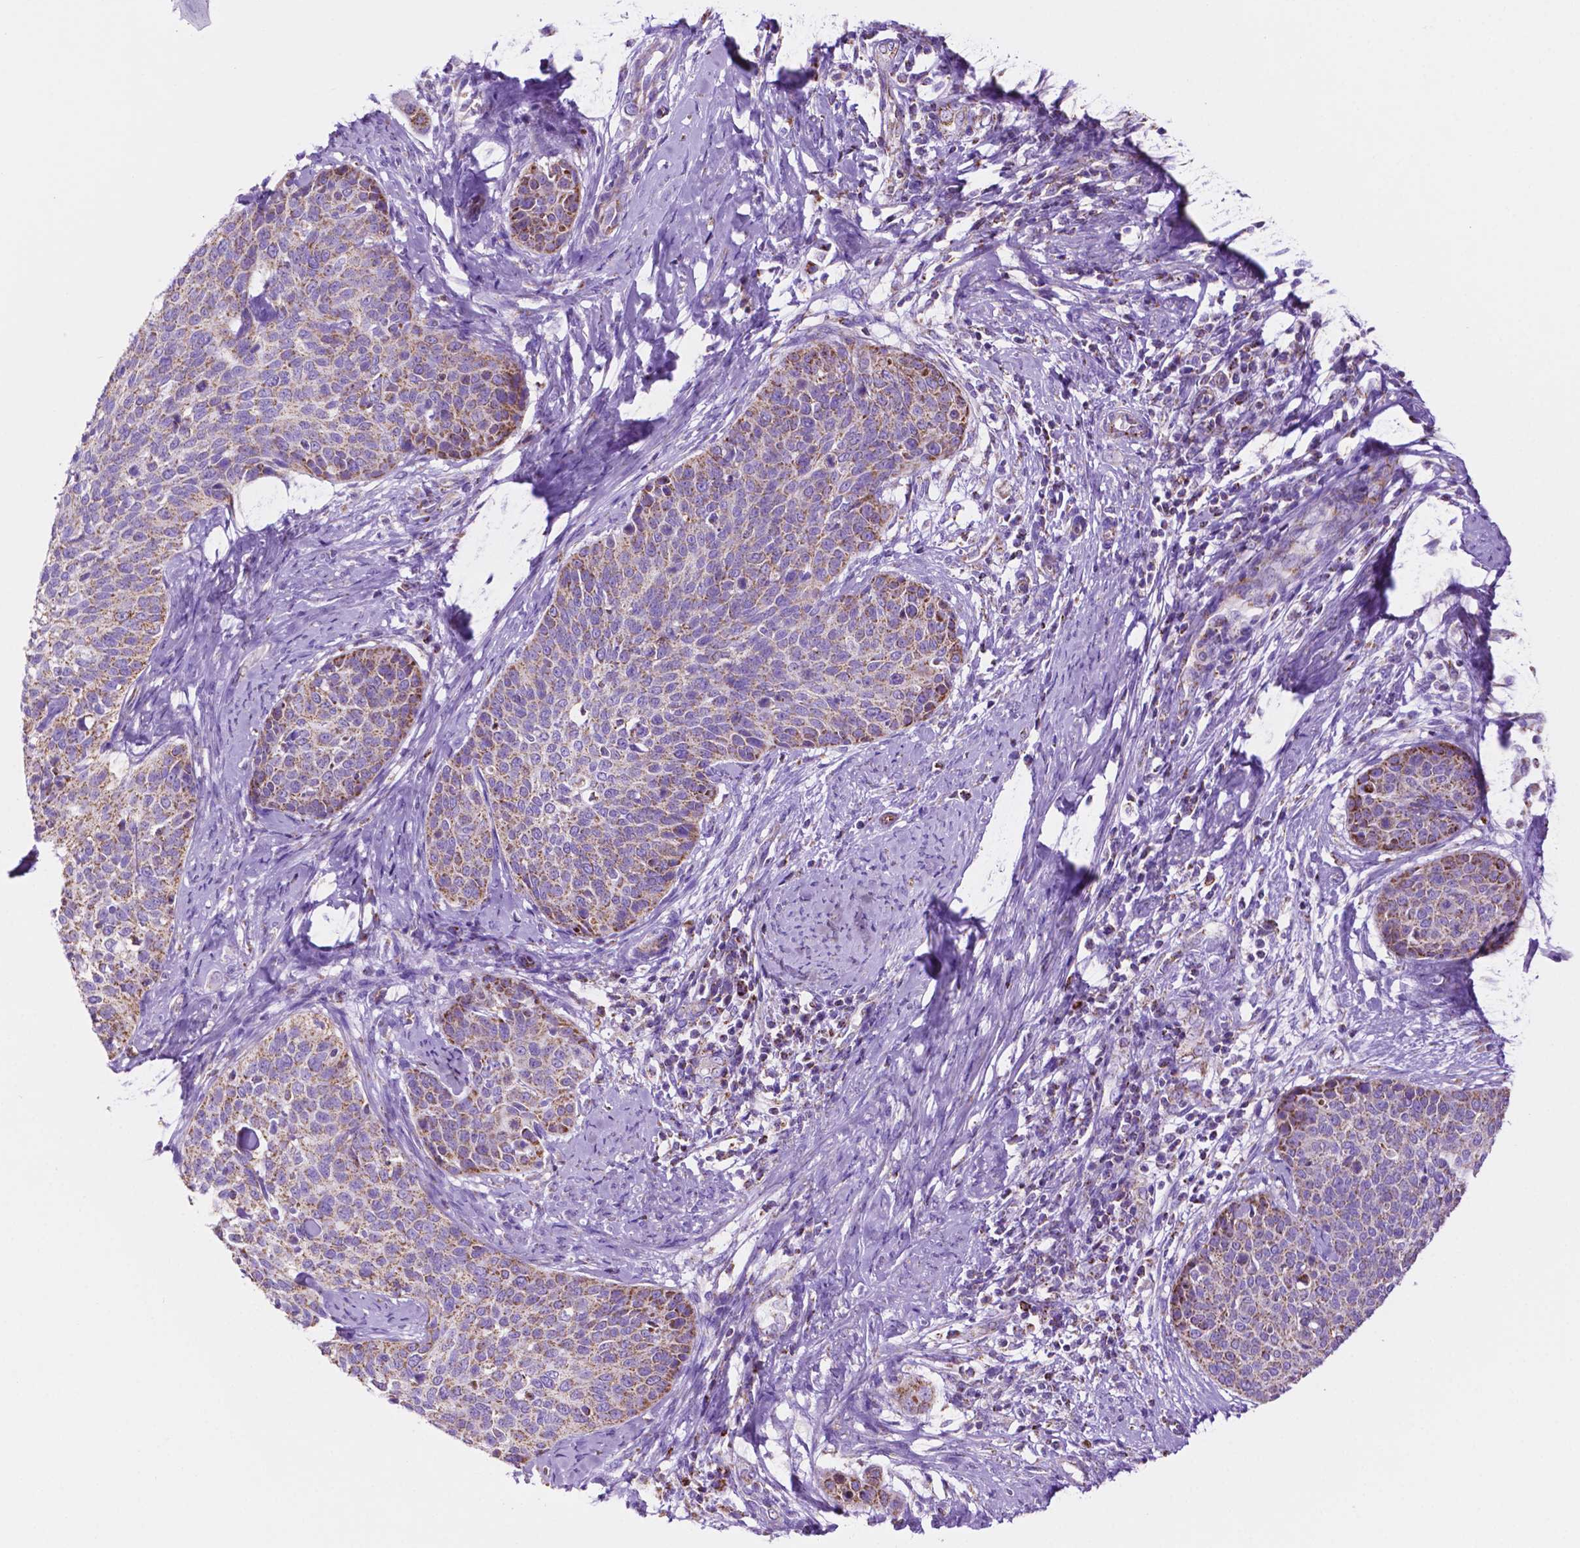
{"staining": {"intensity": "moderate", "quantity": ">75%", "location": "cytoplasmic/membranous"}, "tissue": "cervical cancer", "cell_type": "Tumor cells", "image_type": "cancer", "snomed": [{"axis": "morphology", "description": "Squamous cell carcinoma, NOS"}, {"axis": "topography", "description": "Cervix"}], "caption": "An immunohistochemistry (IHC) histopathology image of neoplastic tissue is shown. Protein staining in brown labels moderate cytoplasmic/membranous positivity in squamous cell carcinoma (cervical) within tumor cells.", "gene": "GDPD5", "patient": {"sex": "female", "age": 69}}